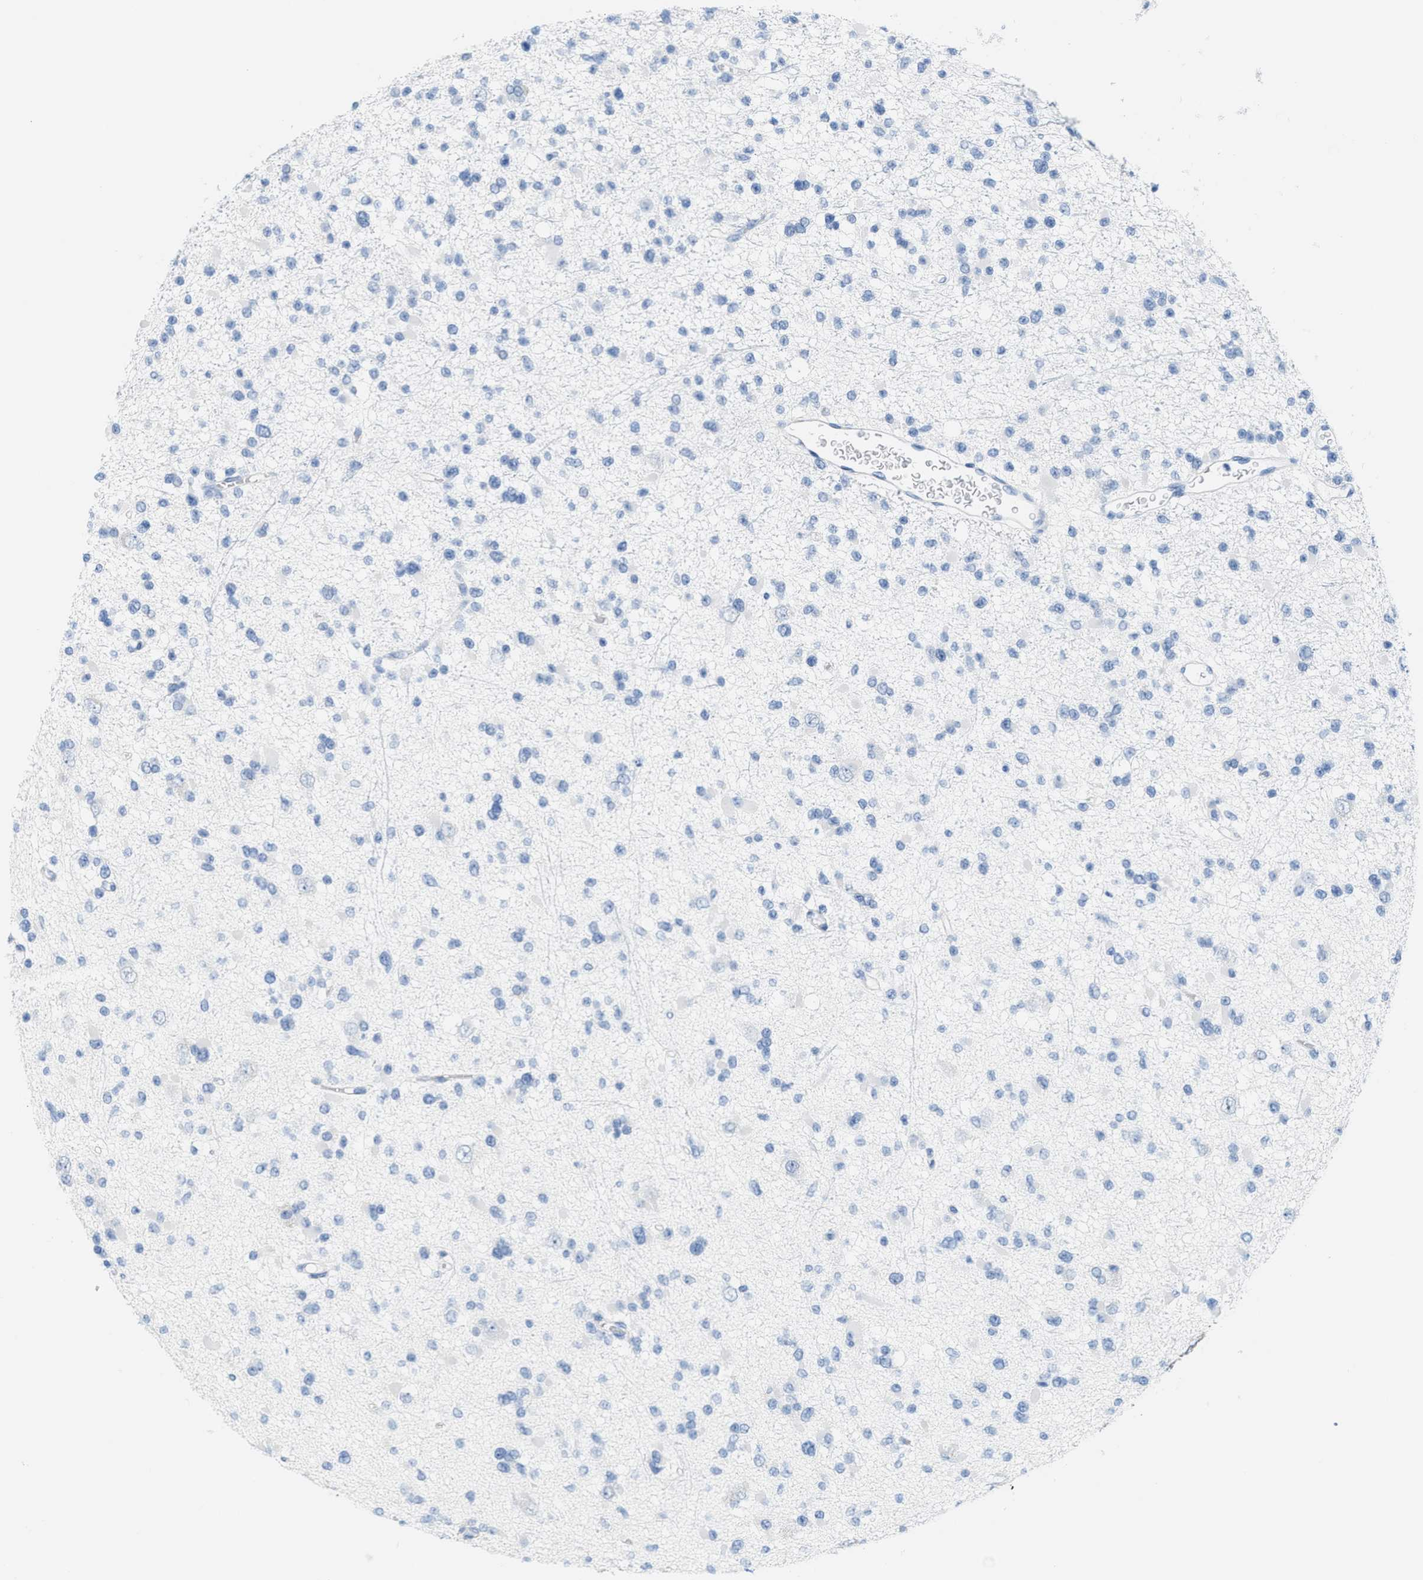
{"staining": {"intensity": "negative", "quantity": "none", "location": "none"}, "tissue": "glioma", "cell_type": "Tumor cells", "image_type": "cancer", "snomed": [{"axis": "morphology", "description": "Glioma, malignant, Low grade"}, {"axis": "topography", "description": "Brain"}], "caption": "Immunohistochemical staining of human glioma reveals no significant positivity in tumor cells.", "gene": "KIFC3", "patient": {"sex": "female", "age": 22}}